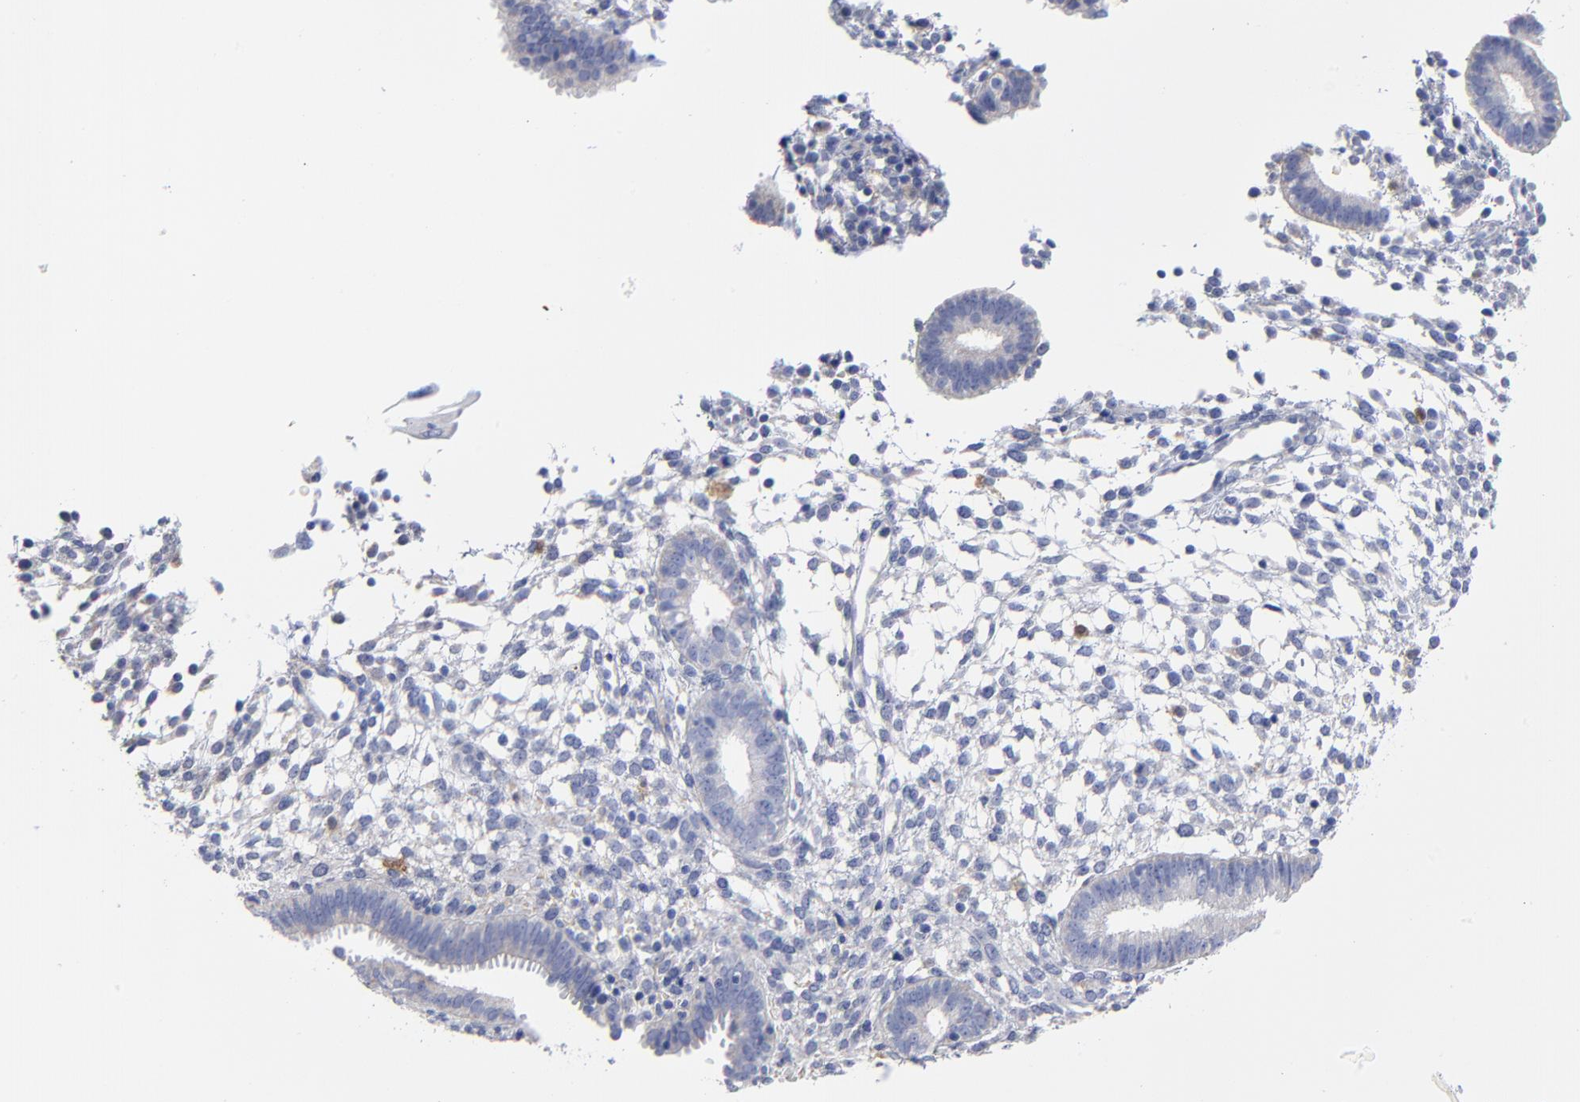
{"staining": {"intensity": "negative", "quantity": "none", "location": "none"}, "tissue": "endometrium", "cell_type": "Cells in endometrial stroma", "image_type": "normal", "snomed": [{"axis": "morphology", "description": "Normal tissue, NOS"}, {"axis": "topography", "description": "Endometrium"}], "caption": "Immunohistochemistry photomicrograph of normal human endometrium stained for a protein (brown), which shows no positivity in cells in endometrial stroma. (Immunohistochemistry, brightfield microscopy, high magnification).", "gene": "PTP4A1", "patient": {"sex": "female", "age": 35}}